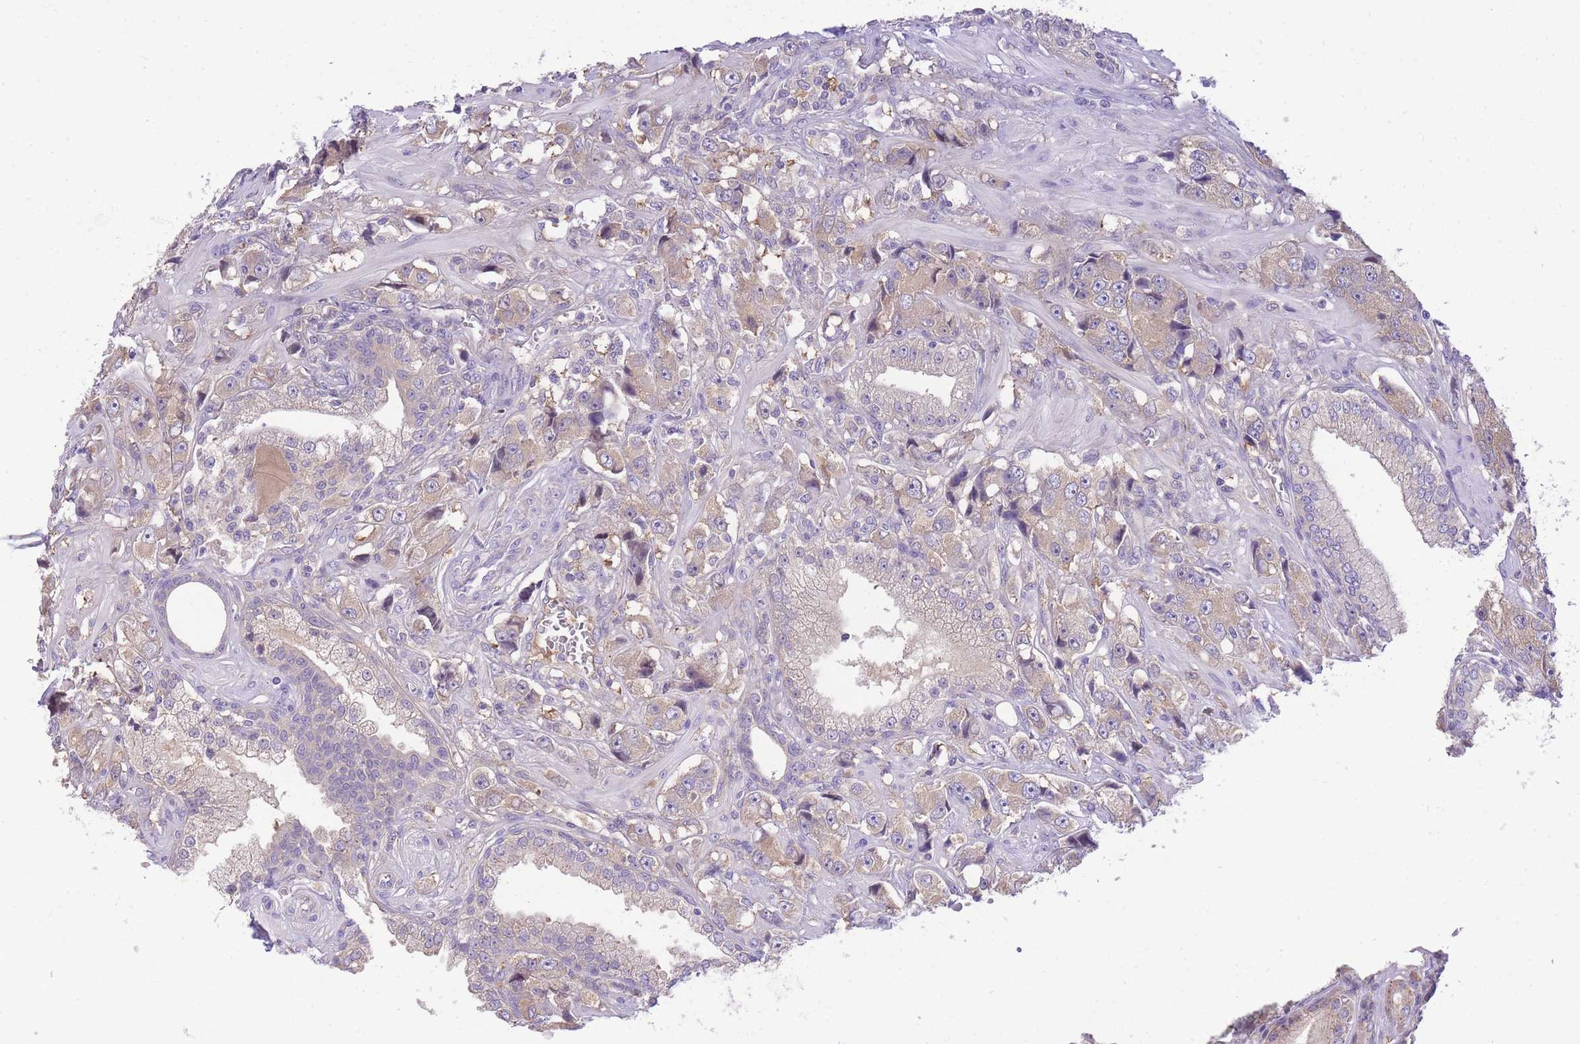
{"staining": {"intensity": "weak", "quantity": "25%-75%", "location": "cytoplasmic/membranous"}, "tissue": "prostate cancer", "cell_type": "Tumor cells", "image_type": "cancer", "snomed": [{"axis": "morphology", "description": "Adenocarcinoma, High grade"}, {"axis": "topography", "description": "Prostate"}], "caption": "High-grade adenocarcinoma (prostate) tissue demonstrates weak cytoplasmic/membranous staining in about 25%-75% of tumor cells (Brightfield microscopy of DAB IHC at high magnification).", "gene": "LIPH", "patient": {"sex": "male", "age": 74}}